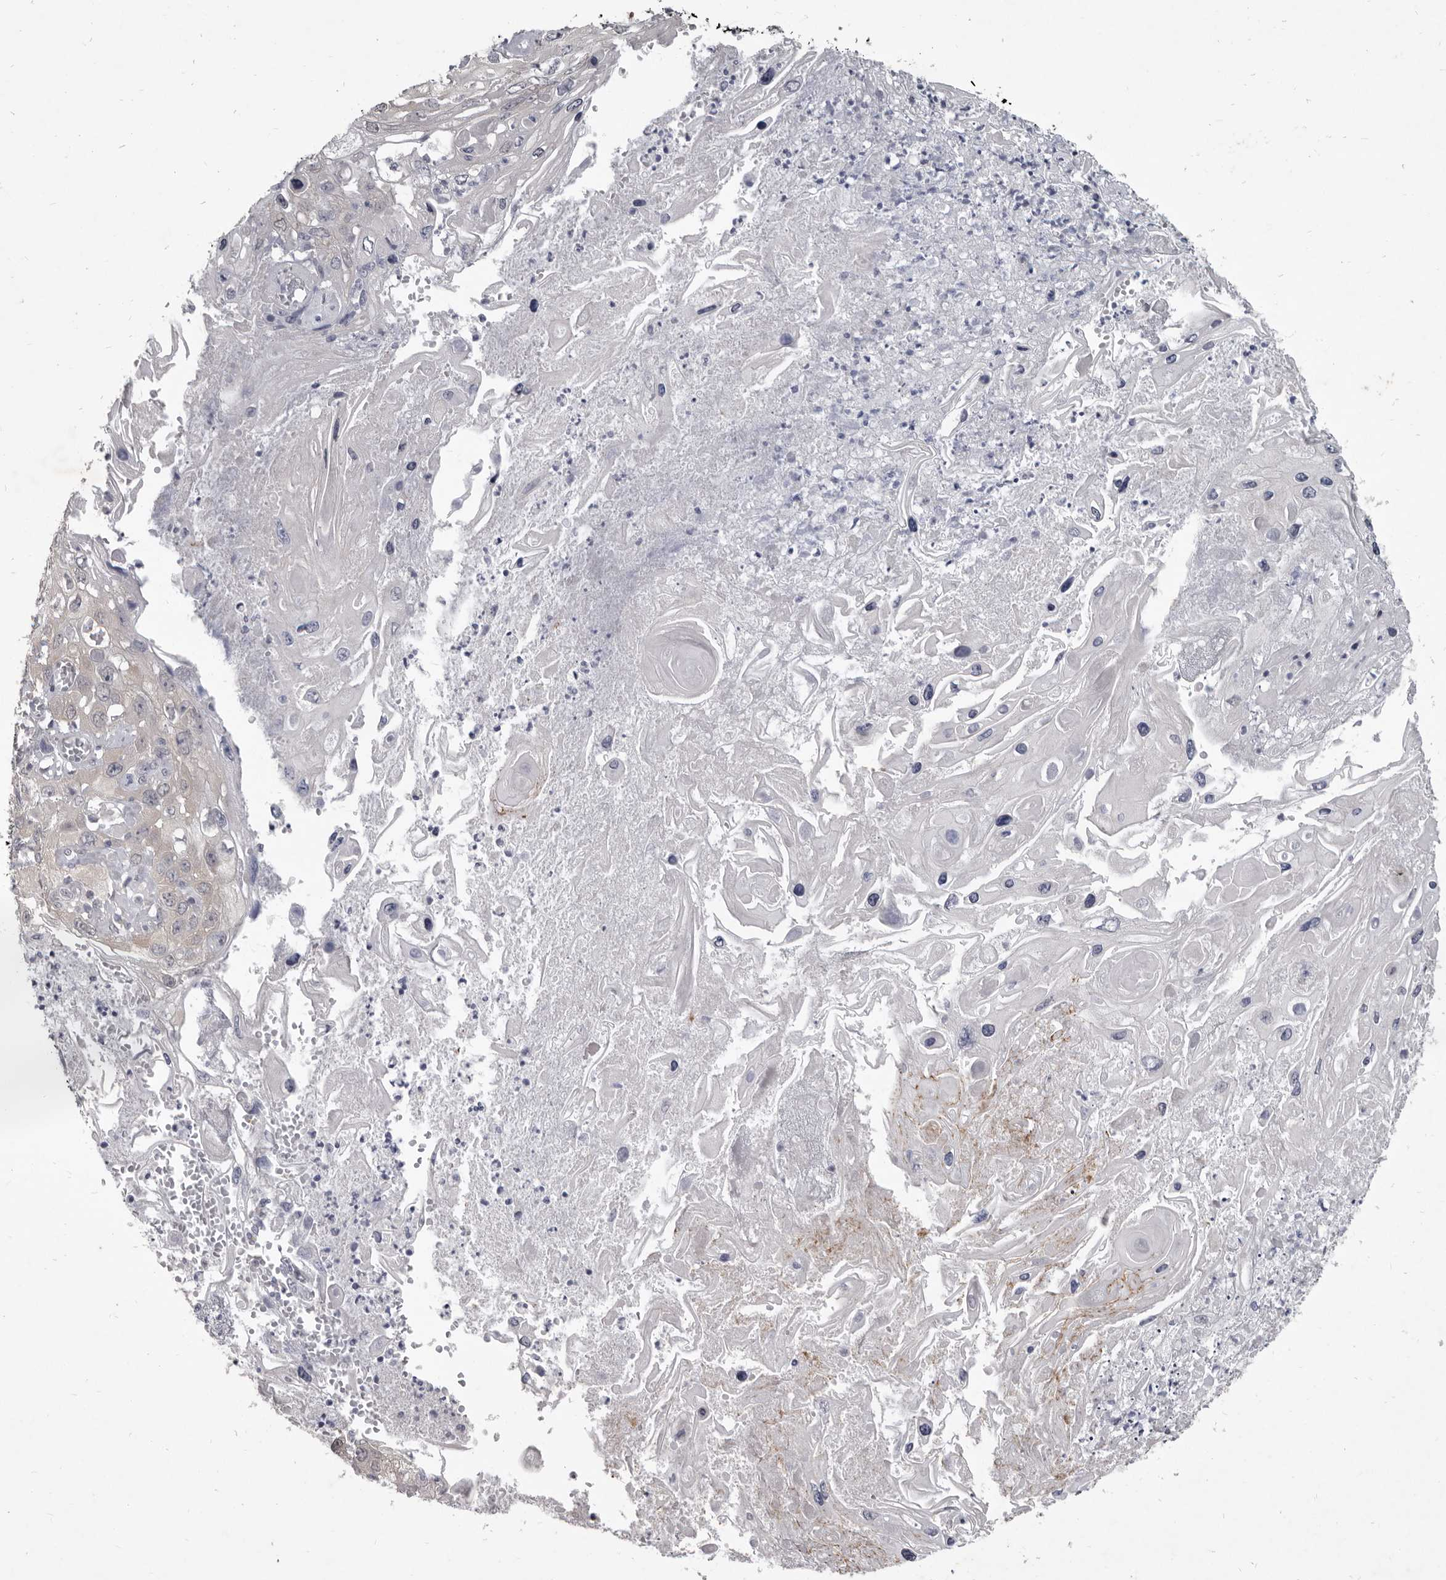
{"staining": {"intensity": "negative", "quantity": "none", "location": "none"}, "tissue": "skin cancer", "cell_type": "Tumor cells", "image_type": "cancer", "snomed": [{"axis": "morphology", "description": "Squamous cell carcinoma, NOS"}, {"axis": "topography", "description": "Skin"}], "caption": "A high-resolution histopathology image shows immunohistochemistry (IHC) staining of skin cancer (squamous cell carcinoma), which shows no significant staining in tumor cells.", "gene": "GSK3B", "patient": {"sex": "male", "age": 55}}